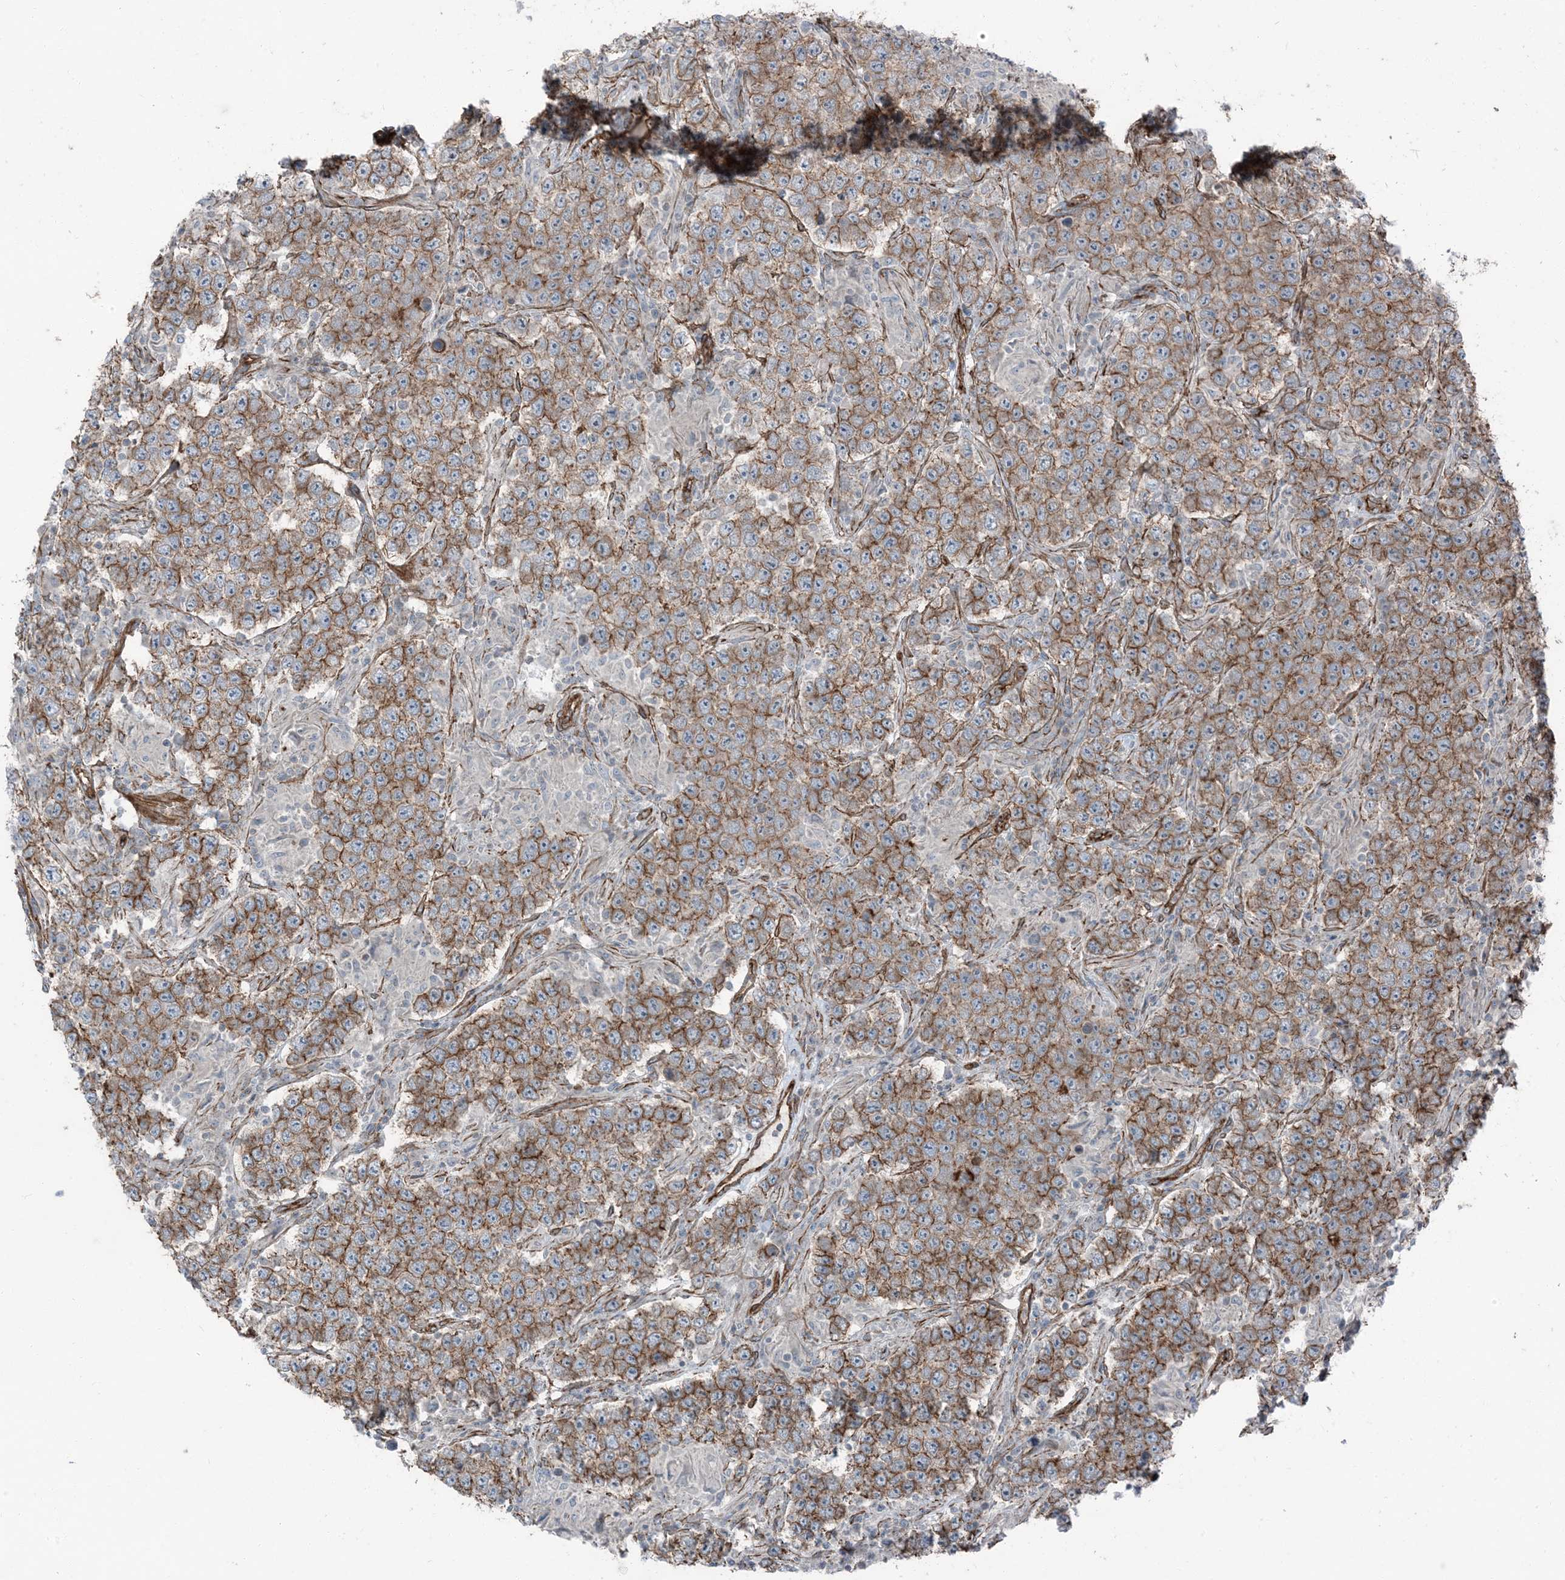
{"staining": {"intensity": "moderate", "quantity": ">75%", "location": "cytoplasmic/membranous"}, "tissue": "testis cancer", "cell_type": "Tumor cells", "image_type": "cancer", "snomed": [{"axis": "morphology", "description": "Normal tissue, NOS"}, {"axis": "morphology", "description": "Urothelial carcinoma, High grade"}, {"axis": "morphology", "description": "Seminoma, NOS"}, {"axis": "morphology", "description": "Carcinoma, Embryonal, NOS"}, {"axis": "topography", "description": "Urinary bladder"}, {"axis": "topography", "description": "Testis"}], "caption": "The histopathology image shows staining of testis embryonal carcinoma, revealing moderate cytoplasmic/membranous protein expression (brown color) within tumor cells.", "gene": "ZFP90", "patient": {"sex": "male", "age": 41}}